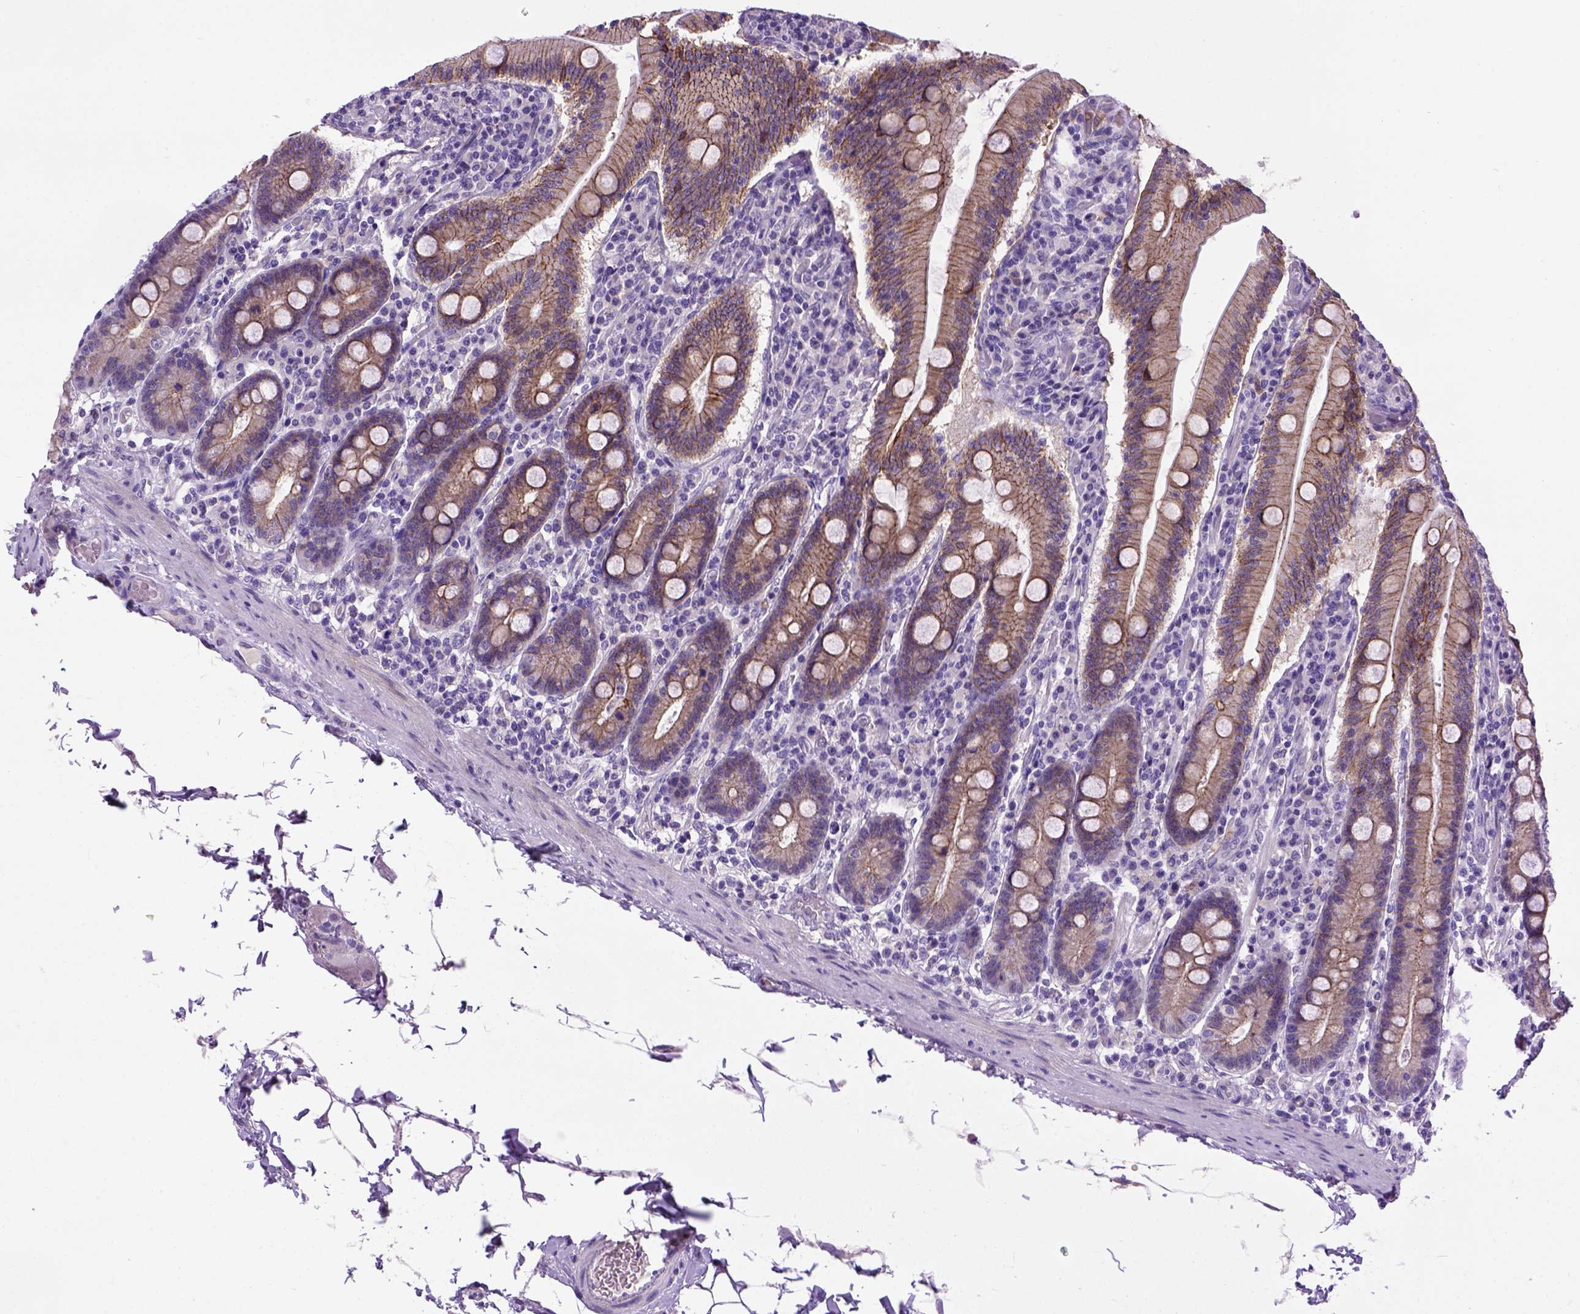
{"staining": {"intensity": "moderate", "quantity": ">75%", "location": "cytoplasmic/membranous"}, "tissue": "small intestine", "cell_type": "Glandular cells", "image_type": "normal", "snomed": [{"axis": "morphology", "description": "Normal tissue, NOS"}, {"axis": "topography", "description": "Small intestine"}], "caption": "Small intestine stained with immunohistochemistry shows moderate cytoplasmic/membranous staining in about >75% of glandular cells.", "gene": "CDH1", "patient": {"sex": "male", "age": 37}}